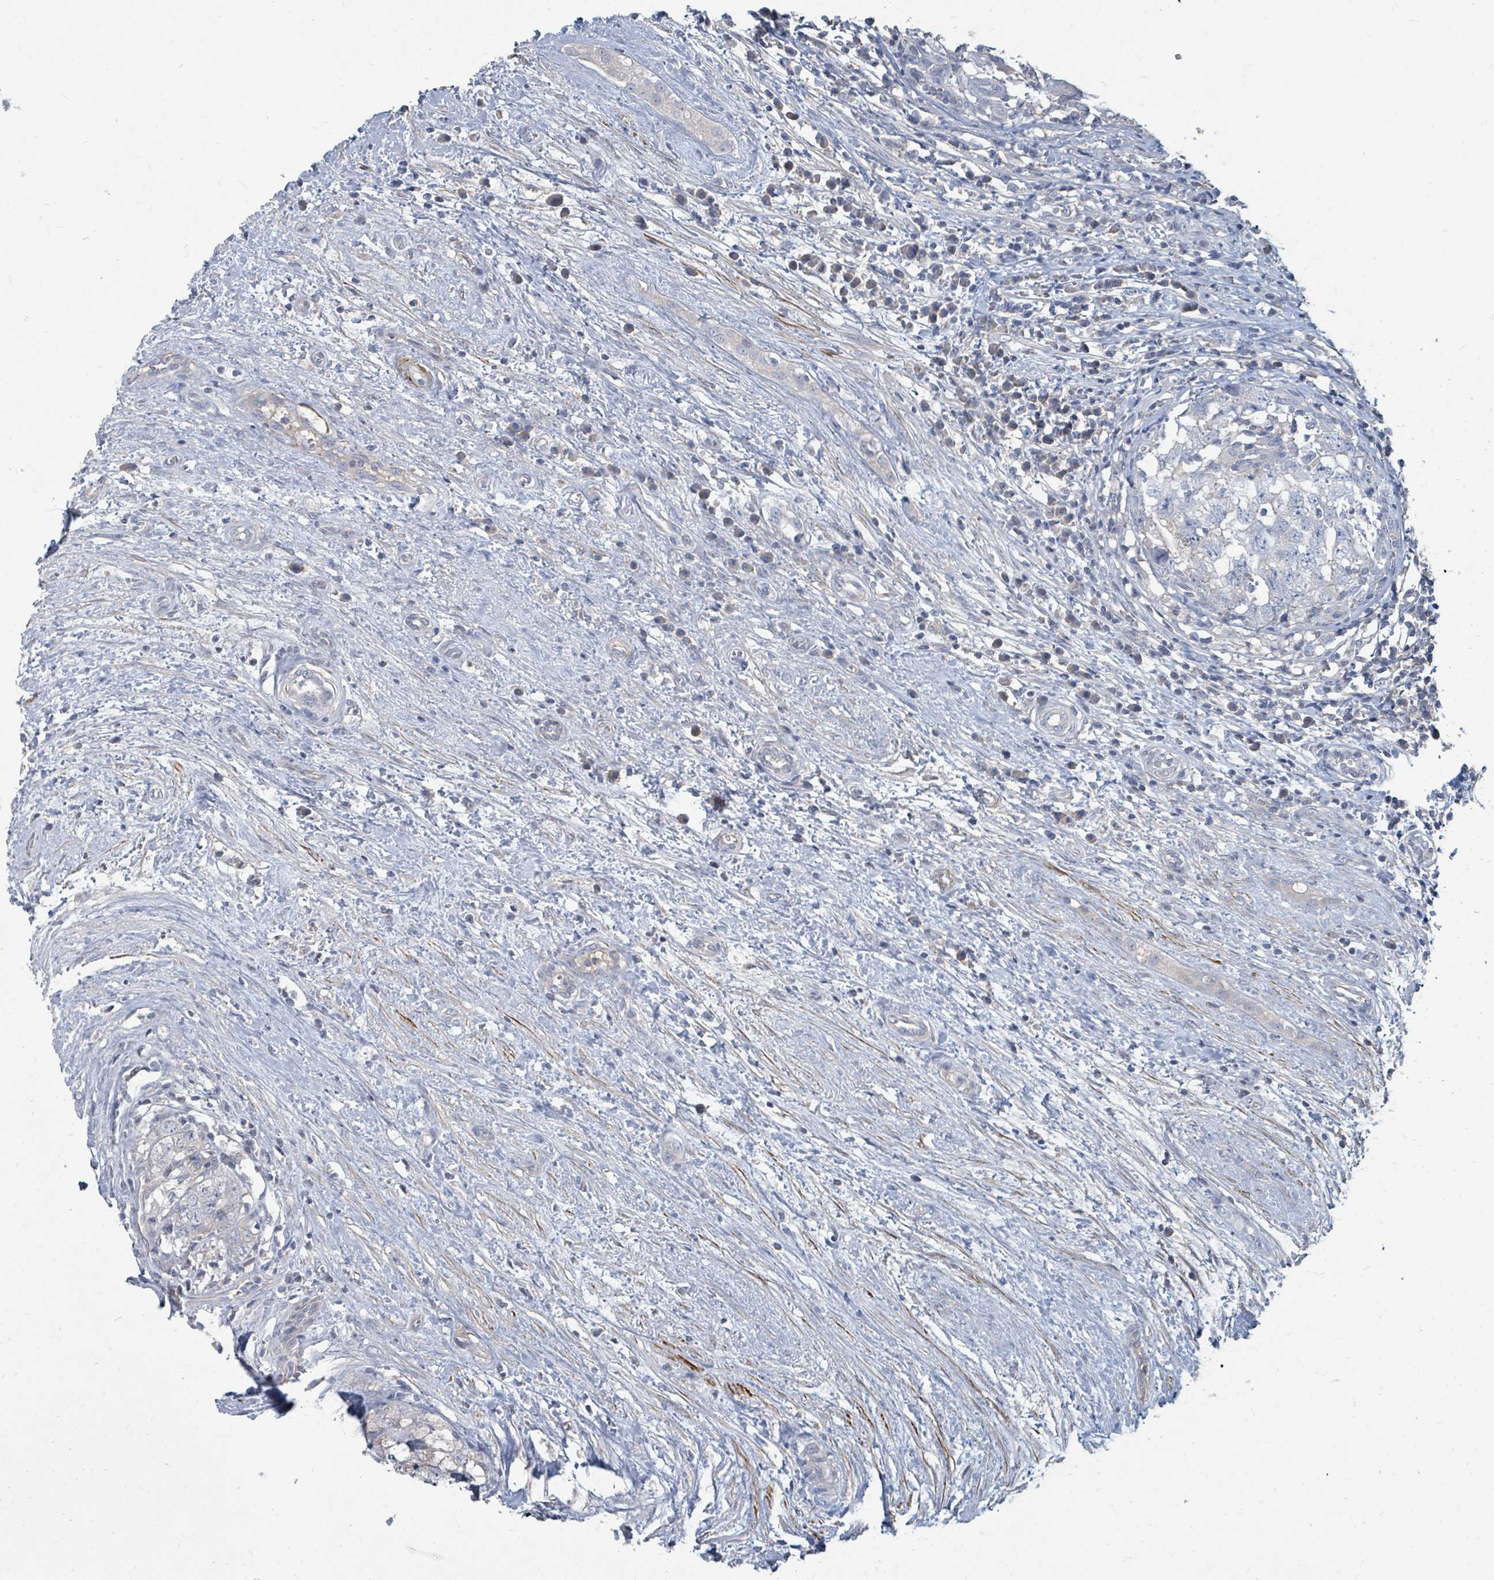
{"staining": {"intensity": "negative", "quantity": "none", "location": "none"}, "tissue": "testis cancer", "cell_type": "Tumor cells", "image_type": "cancer", "snomed": [{"axis": "morphology", "description": "Seminoma, NOS"}, {"axis": "morphology", "description": "Carcinoma, Embryonal, NOS"}, {"axis": "topography", "description": "Testis"}], "caption": "Testis cancer (seminoma) was stained to show a protein in brown. There is no significant positivity in tumor cells.", "gene": "ARGFX", "patient": {"sex": "male", "age": 29}}